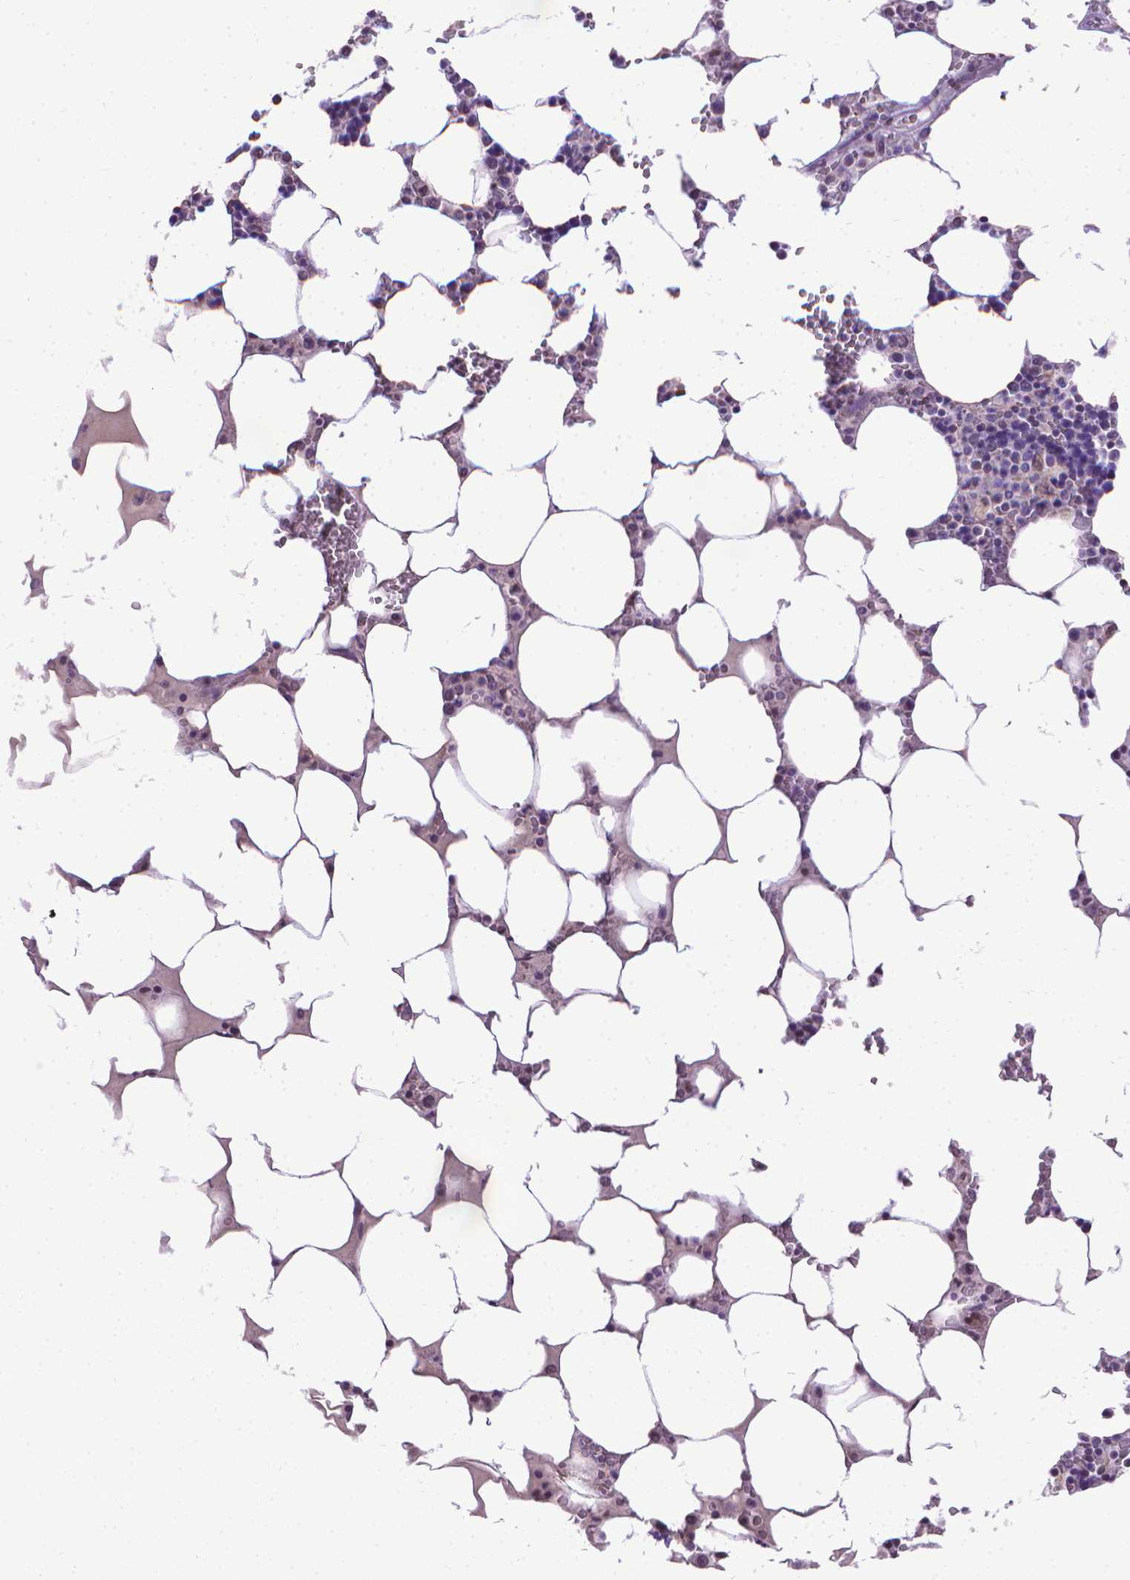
{"staining": {"intensity": "negative", "quantity": "none", "location": "none"}, "tissue": "bone marrow", "cell_type": "Hematopoietic cells", "image_type": "normal", "snomed": [{"axis": "morphology", "description": "Normal tissue, NOS"}, {"axis": "topography", "description": "Bone marrow"}], "caption": "This is an IHC micrograph of normal human bone marrow. There is no staining in hematopoietic cells.", "gene": "KMO", "patient": {"sex": "male", "age": 64}}